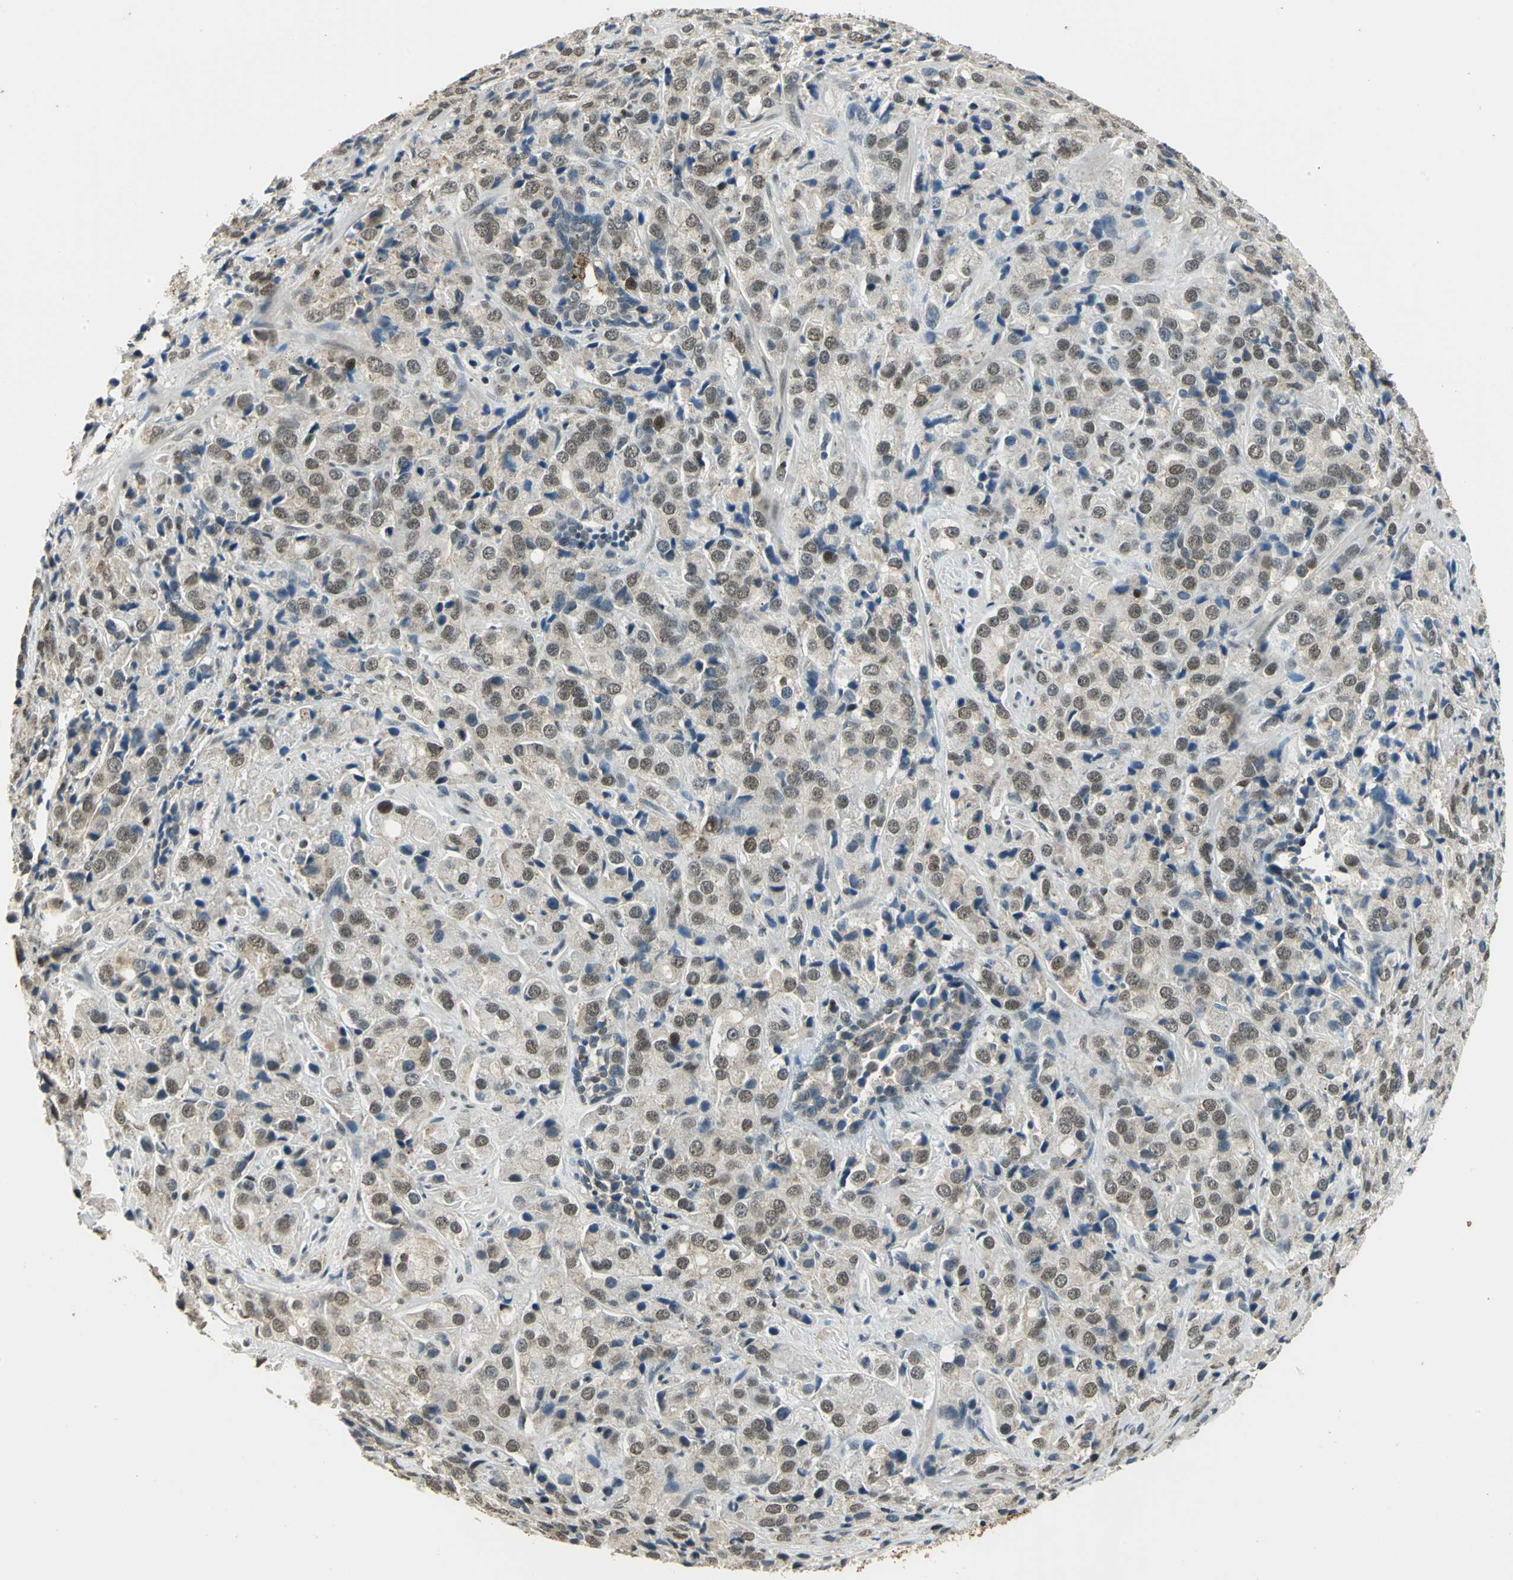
{"staining": {"intensity": "weak", "quantity": "25%-75%", "location": "nuclear"}, "tissue": "prostate cancer", "cell_type": "Tumor cells", "image_type": "cancer", "snomed": [{"axis": "morphology", "description": "Adenocarcinoma, High grade"}, {"axis": "topography", "description": "Prostate"}], "caption": "Immunohistochemical staining of human prostate cancer (adenocarcinoma (high-grade)) displays low levels of weak nuclear protein staining in approximately 25%-75% of tumor cells.", "gene": "RAD17", "patient": {"sex": "male", "age": 70}}